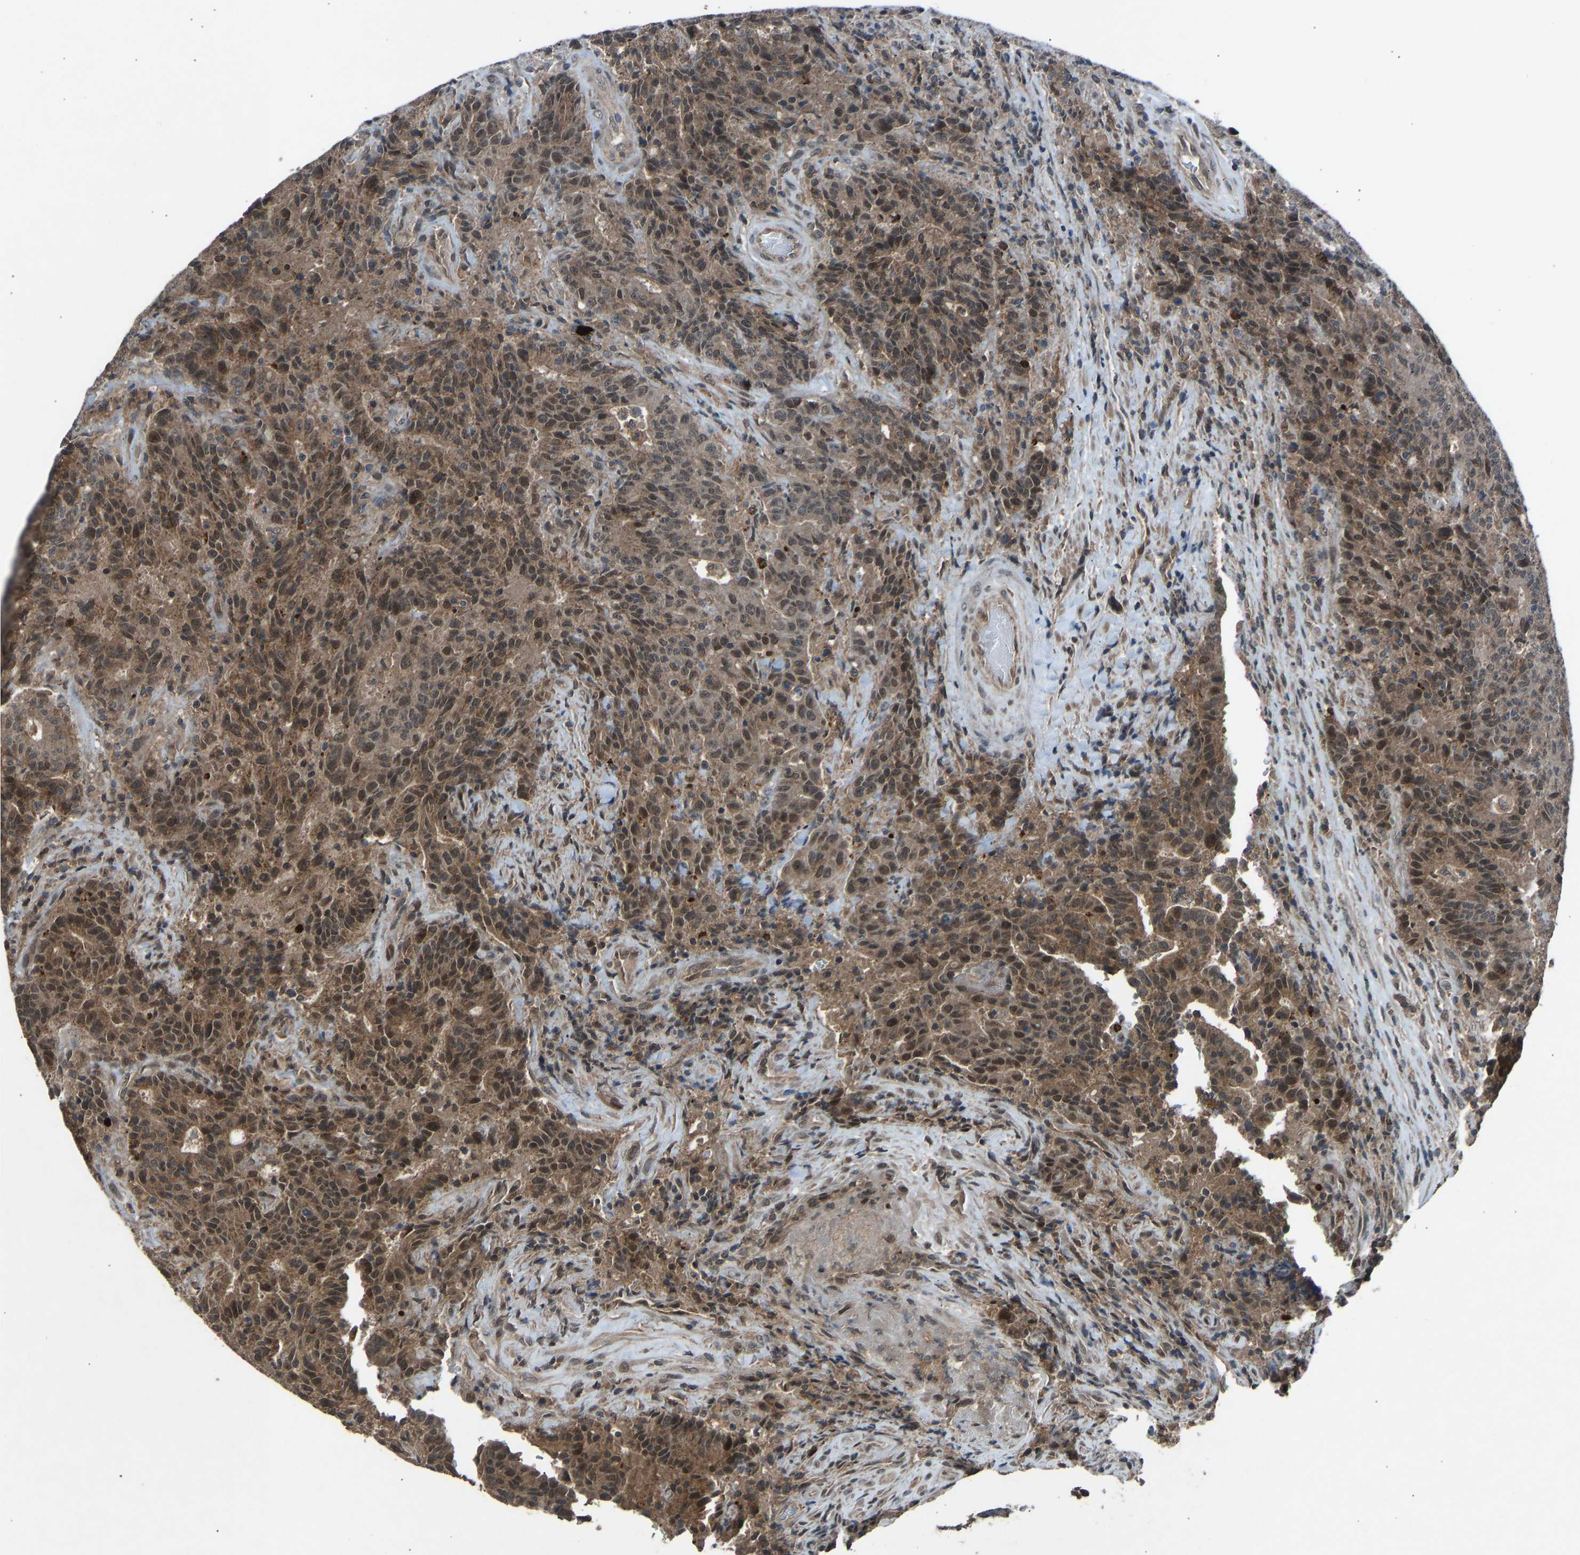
{"staining": {"intensity": "moderate", "quantity": ">75%", "location": "cytoplasmic/membranous,nuclear"}, "tissue": "colorectal cancer", "cell_type": "Tumor cells", "image_type": "cancer", "snomed": [{"axis": "morphology", "description": "Adenocarcinoma, NOS"}, {"axis": "topography", "description": "Colon"}], "caption": "High-magnification brightfield microscopy of colorectal adenocarcinoma stained with DAB (brown) and counterstained with hematoxylin (blue). tumor cells exhibit moderate cytoplasmic/membranous and nuclear staining is identified in about>75% of cells.", "gene": "SLC43A1", "patient": {"sex": "female", "age": 75}}